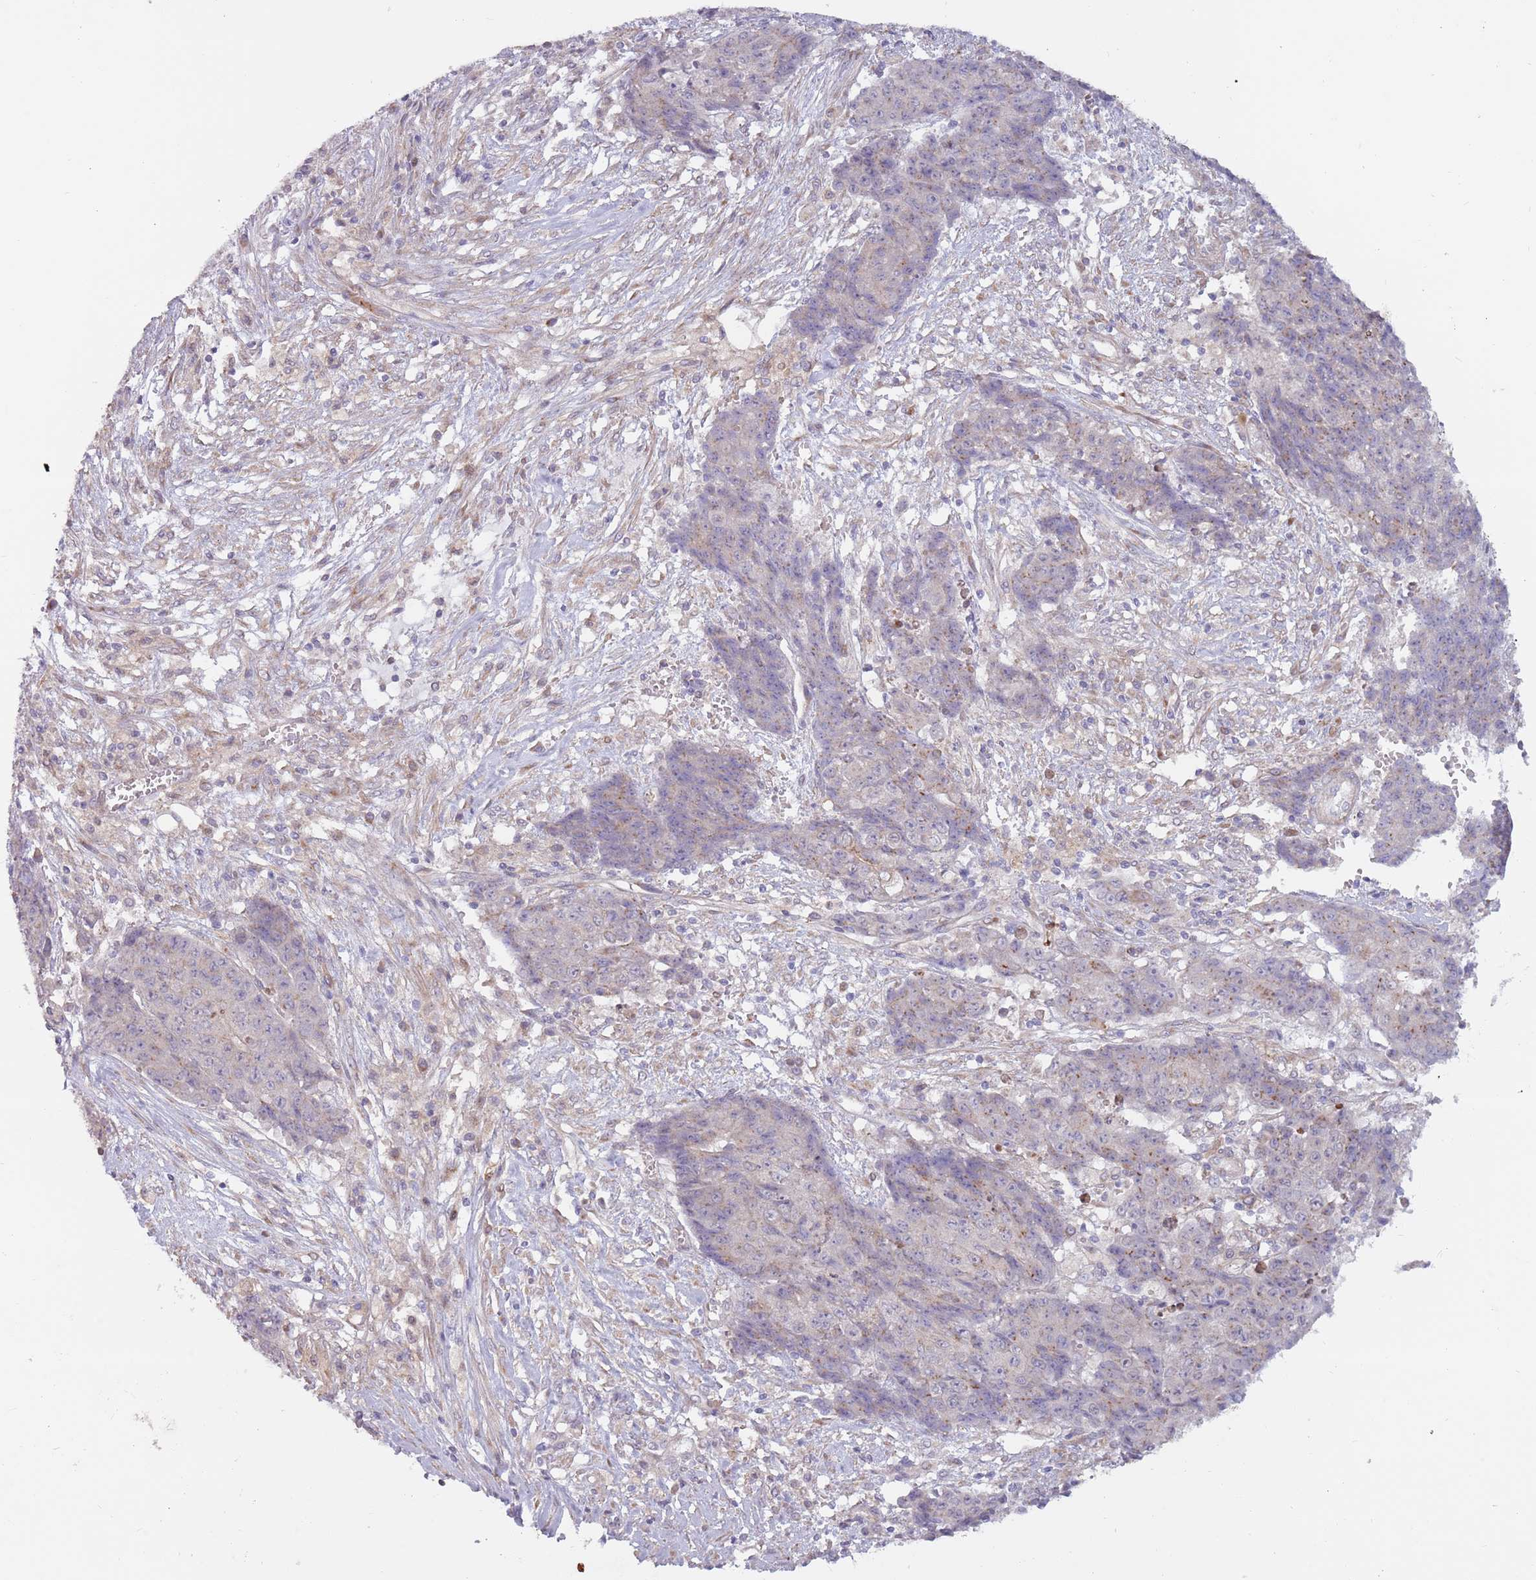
{"staining": {"intensity": "negative", "quantity": "none", "location": "none"}, "tissue": "ovarian cancer", "cell_type": "Tumor cells", "image_type": "cancer", "snomed": [{"axis": "morphology", "description": "Carcinoma, endometroid"}, {"axis": "topography", "description": "Ovary"}], "caption": "Immunohistochemistry micrograph of human ovarian cancer stained for a protein (brown), which displays no expression in tumor cells.", "gene": "CCDC150", "patient": {"sex": "female", "age": 42}}